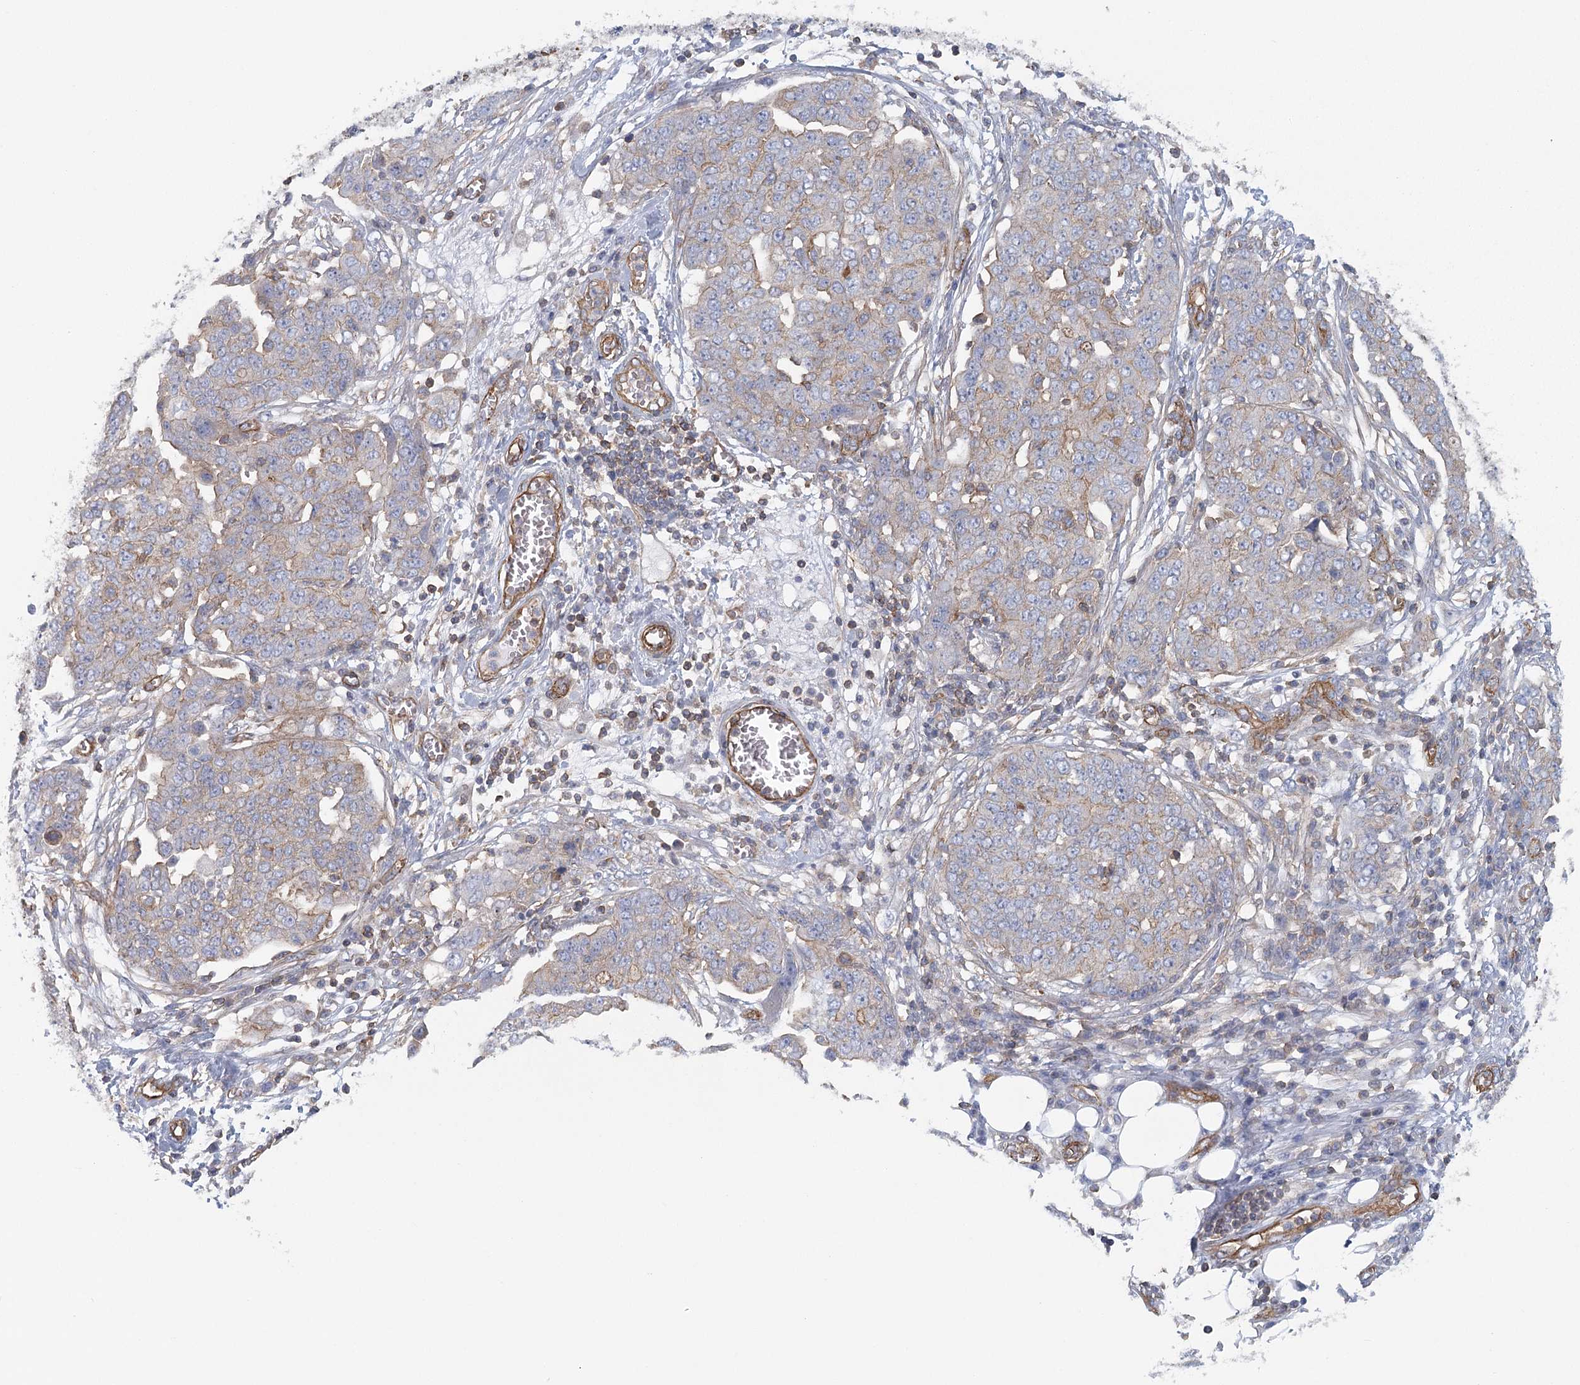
{"staining": {"intensity": "weak", "quantity": "<25%", "location": "cytoplasmic/membranous"}, "tissue": "ovarian cancer", "cell_type": "Tumor cells", "image_type": "cancer", "snomed": [{"axis": "morphology", "description": "Cystadenocarcinoma, serous, NOS"}, {"axis": "topography", "description": "Soft tissue"}, {"axis": "topography", "description": "Ovary"}], "caption": "Ovarian cancer (serous cystadenocarcinoma) stained for a protein using immunohistochemistry (IHC) exhibits no expression tumor cells.", "gene": "IFT46", "patient": {"sex": "female", "age": 57}}